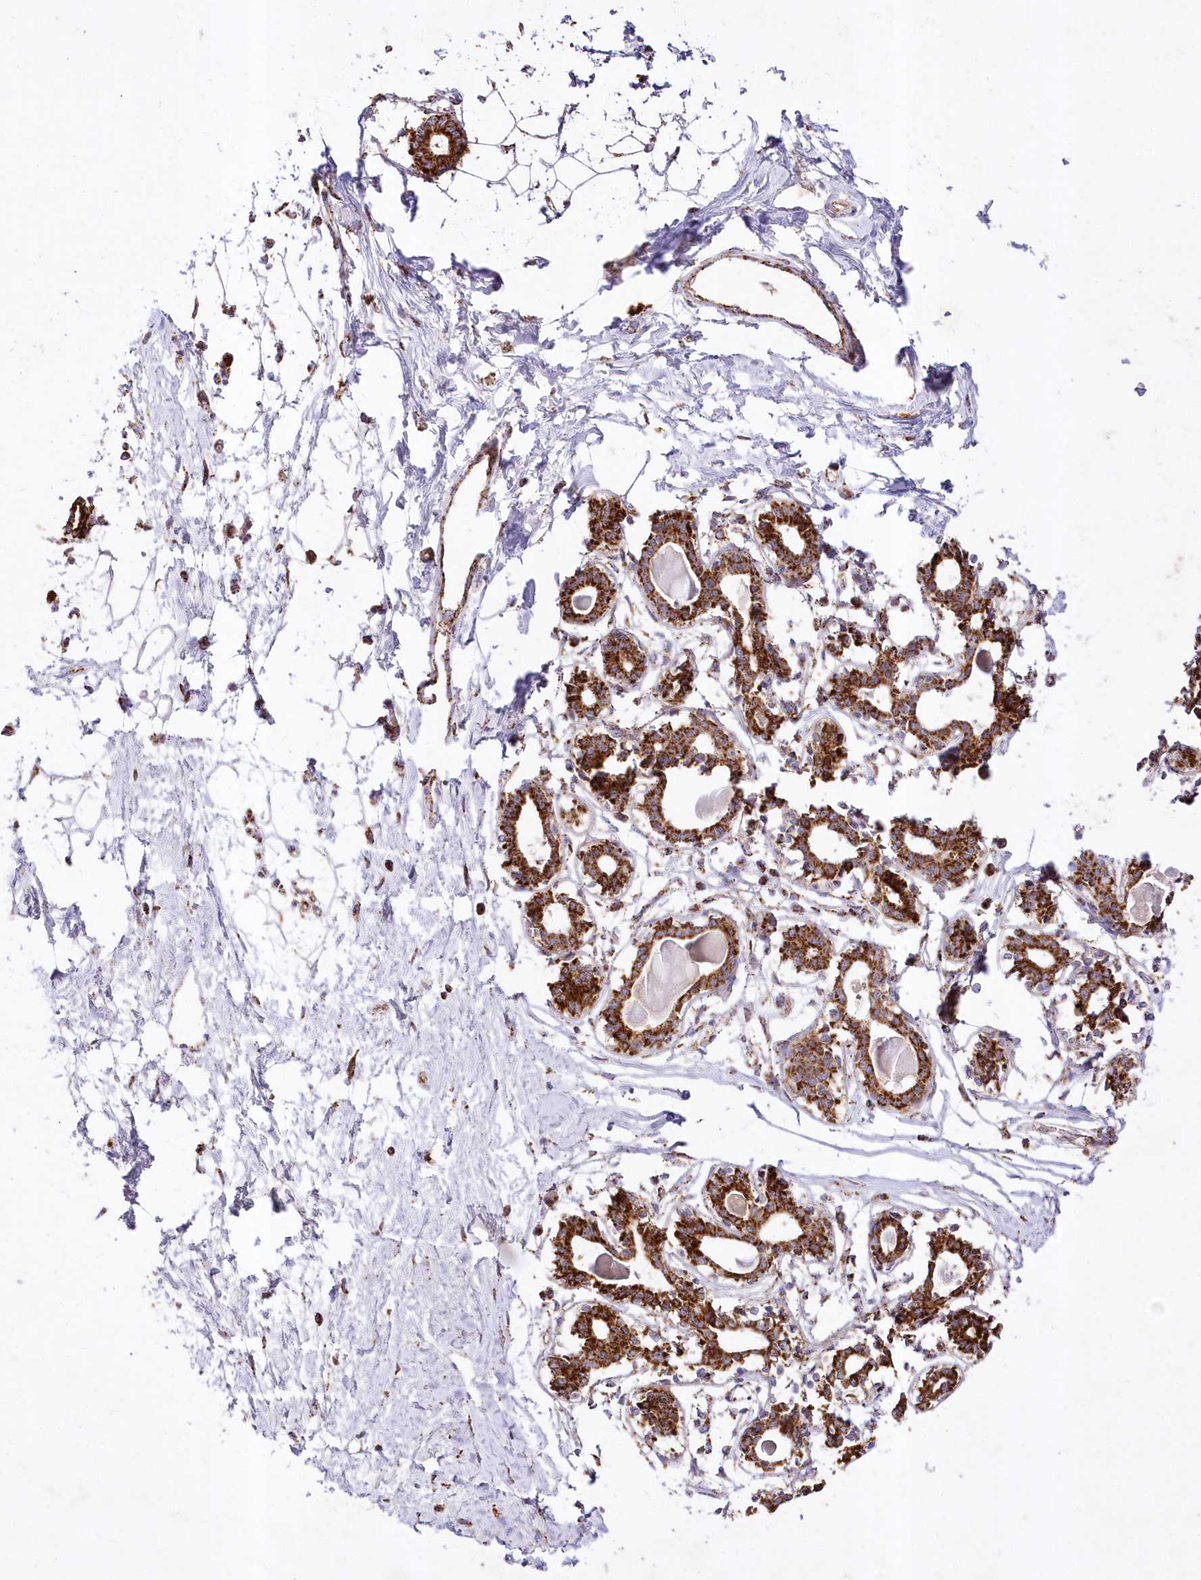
{"staining": {"intensity": "strong", "quantity": ">75%", "location": "cytoplasmic/membranous"}, "tissue": "breast", "cell_type": "Glandular cells", "image_type": "normal", "snomed": [{"axis": "morphology", "description": "Normal tissue, NOS"}, {"axis": "topography", "description": "Breast"}], "caption": "A photomicrograph of human breast stained for a protein displays strong cytoplasmic/membranous brown staining in glandular cells.", "gene": "ASNSD1", "patient": {"sex": "female", "age": 45}}